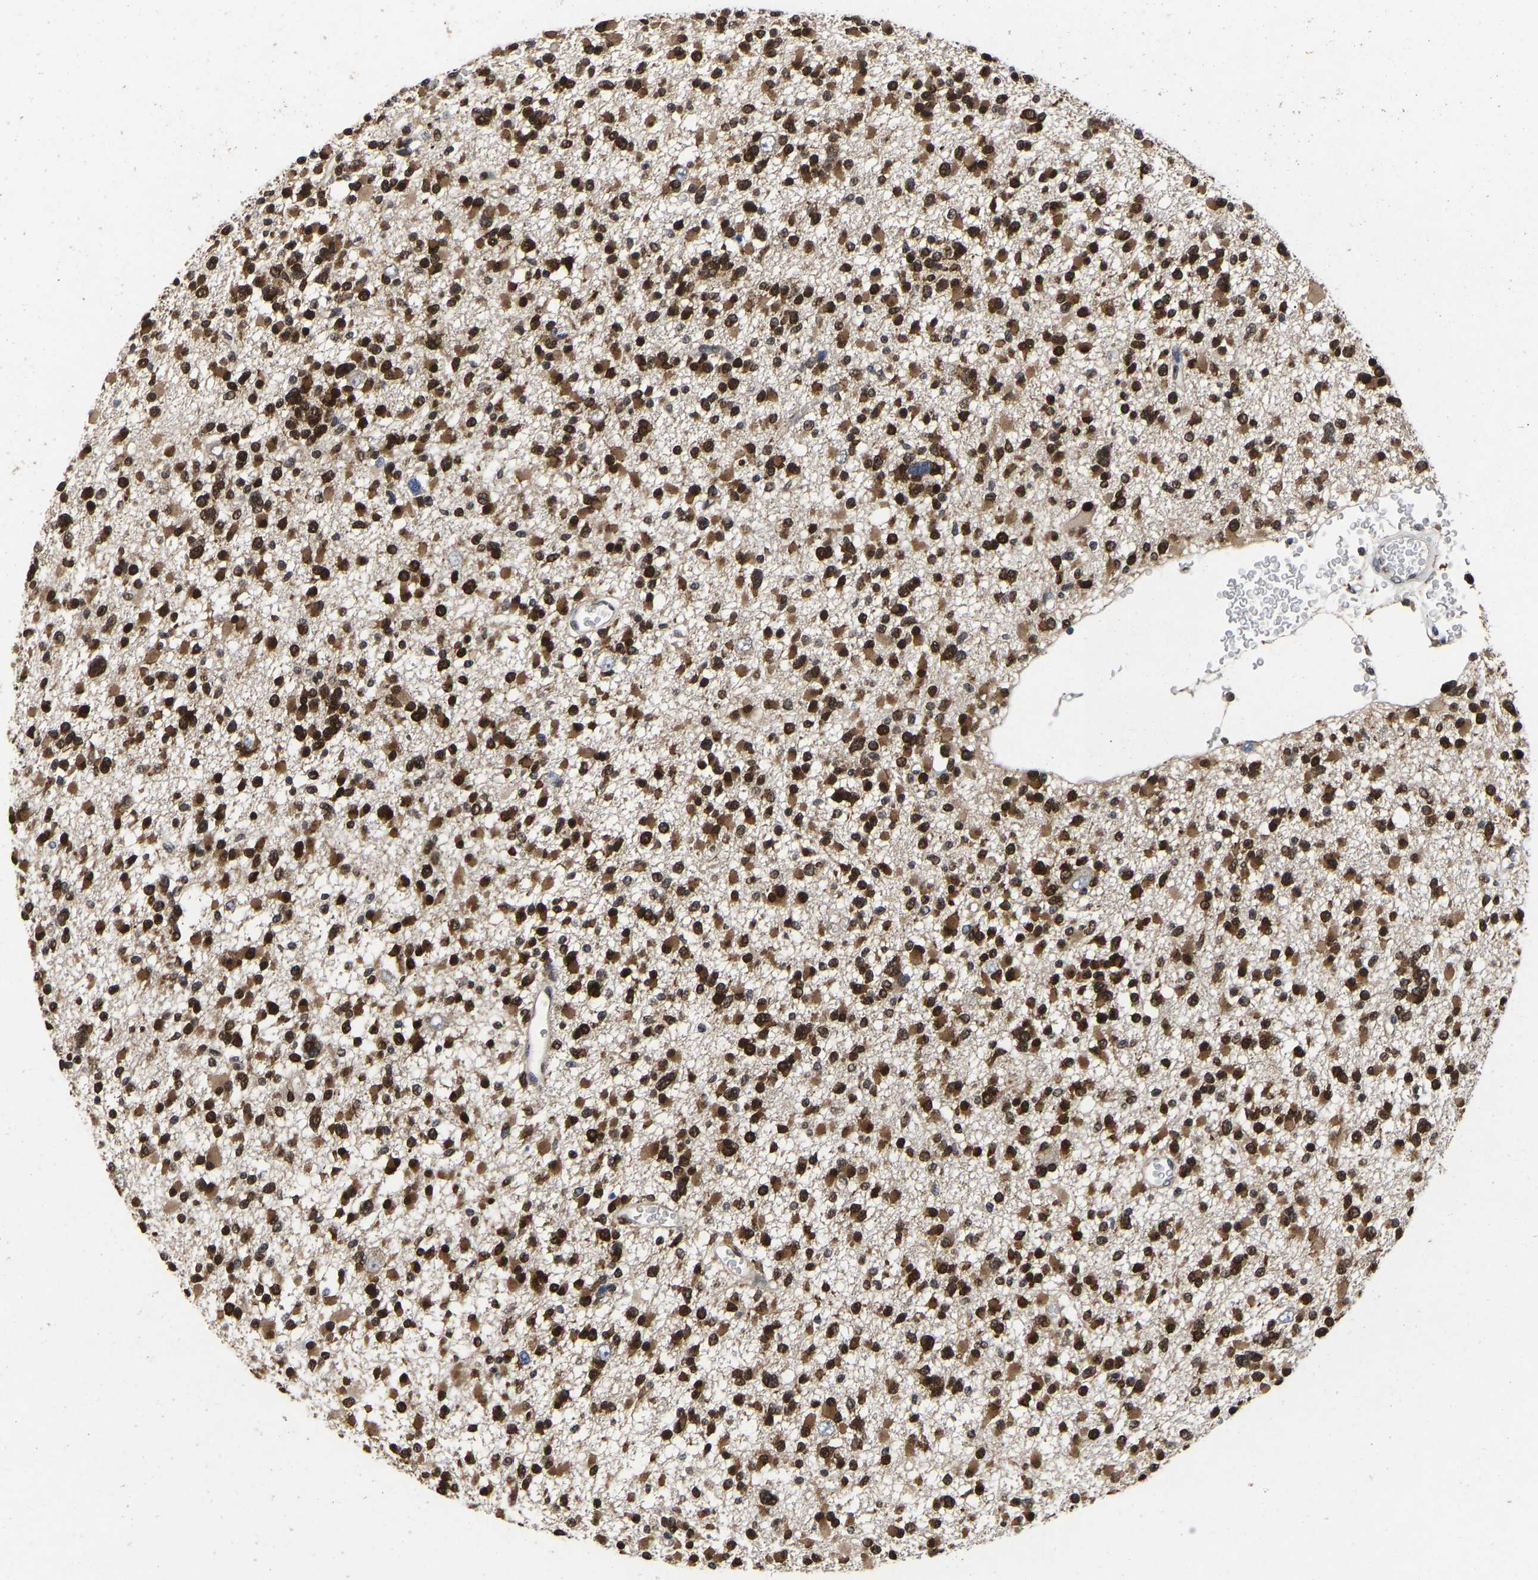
{"staining": {"intensity": "strong", "quantity": ">75%", "location": "cytoplasmic/membranous,nuclear"}, "tissue": "glioma", "cell_type": "Tumor cells", "image_type": "cancer", "snomed": [{"axis": "morphology", "description": "Glioma, malignant, Low grade"}, {"axis": "topography", "description": "Brain"}], "caption": "Strong cytoplasmic/membranous and nuclear expression is seen in about >75% of tumor cells in low-grade glioma (malignant).", "gene": "QKI", "patient": {"sex": "female", "age": 22}}